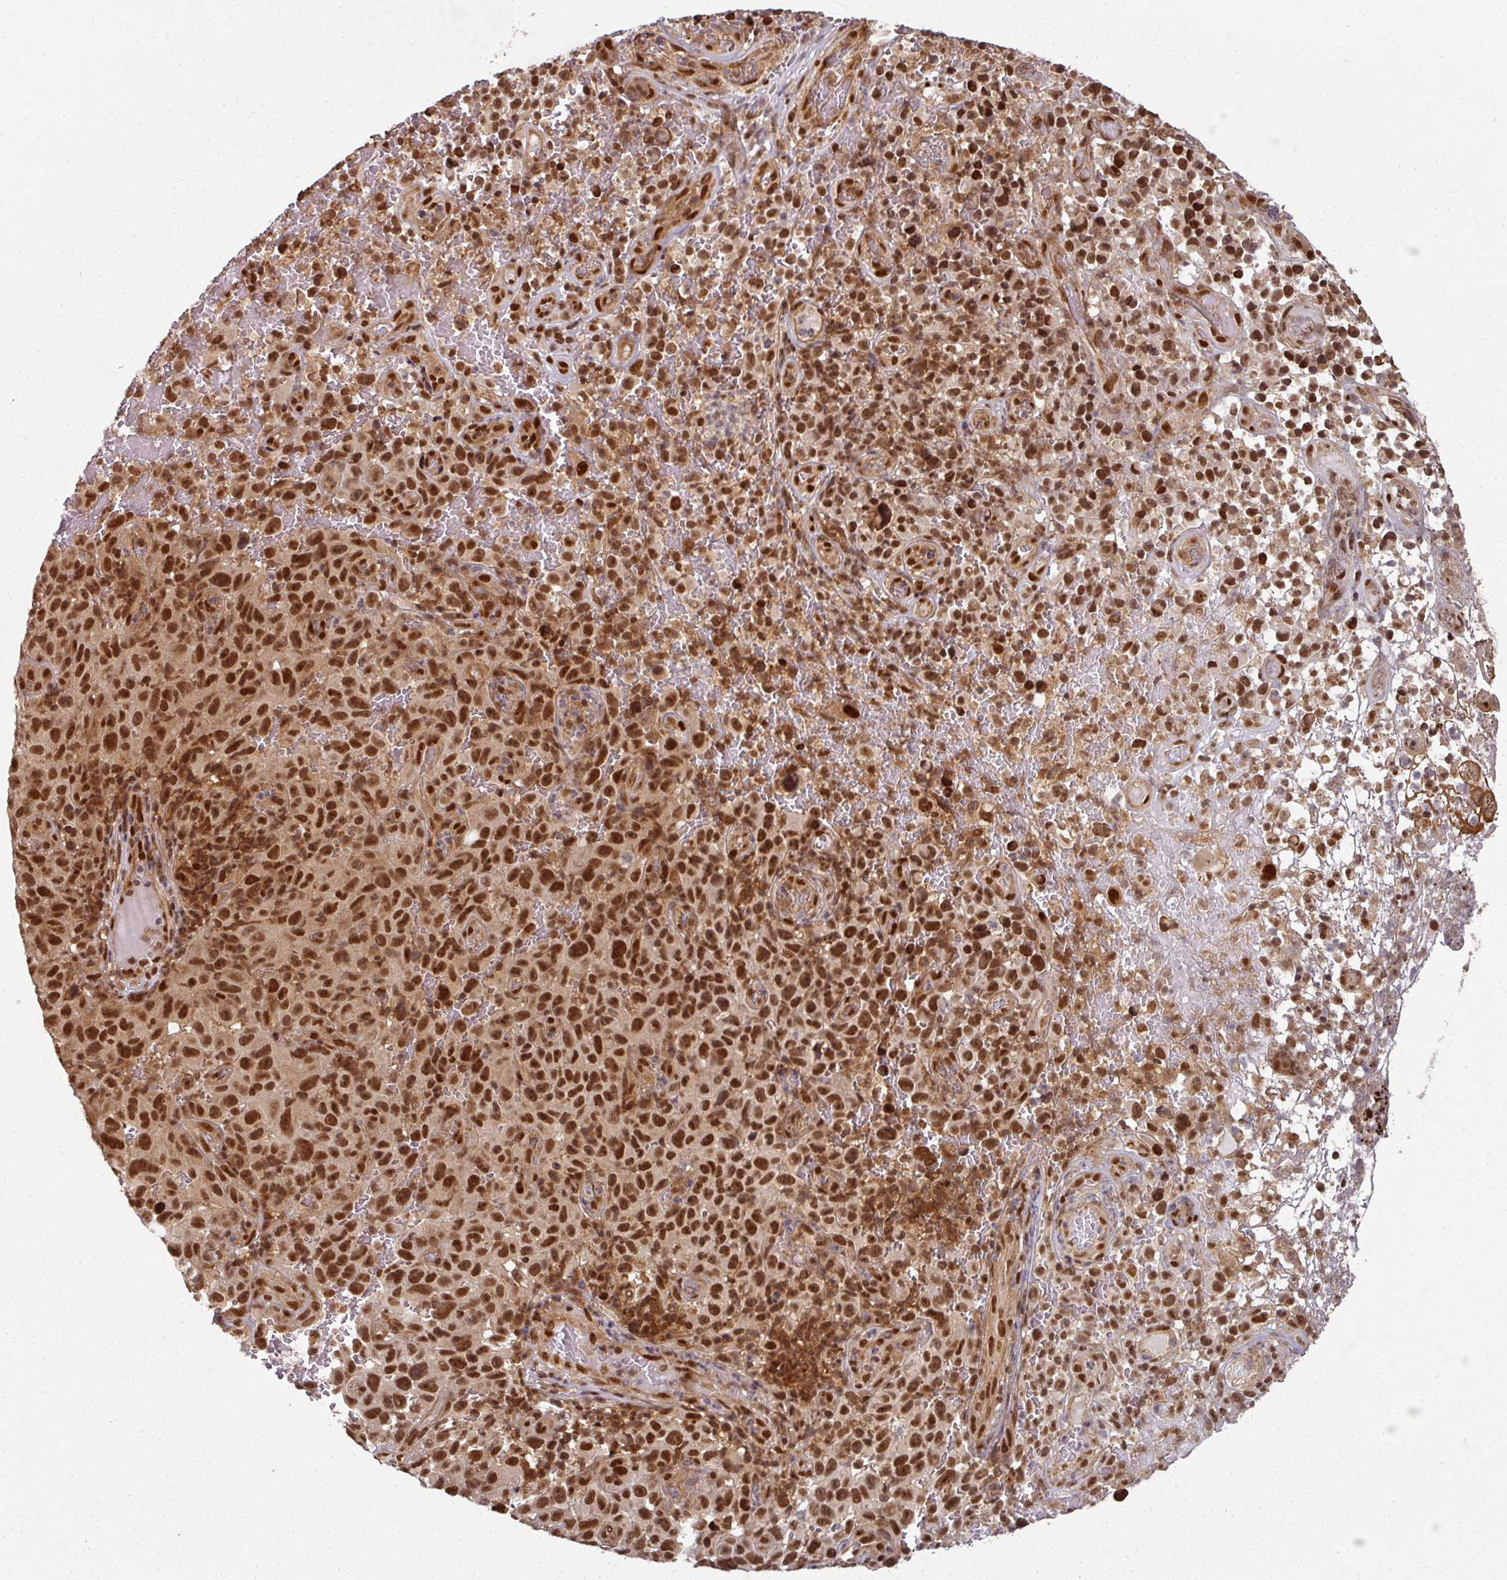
{"staining": {"intensity": "strong", "quantity": ">75%", "location": "nuclear"}, "tissue": "melanoma", "cell_type": "Tumor cells", "image_type": "cancer", "snomed": [{"axis": "morphology", "description": "Malignant melanoma, NOS"}, {"axis": "topography", "description": "Skin"}], "caption": "The histopathology image displays a brown stain indicating the presence of a protein in the nuclear of tumor cells in malignant melanoma.", "gene": "SIK3", "patient": {"sex": "female", "age": 82}}